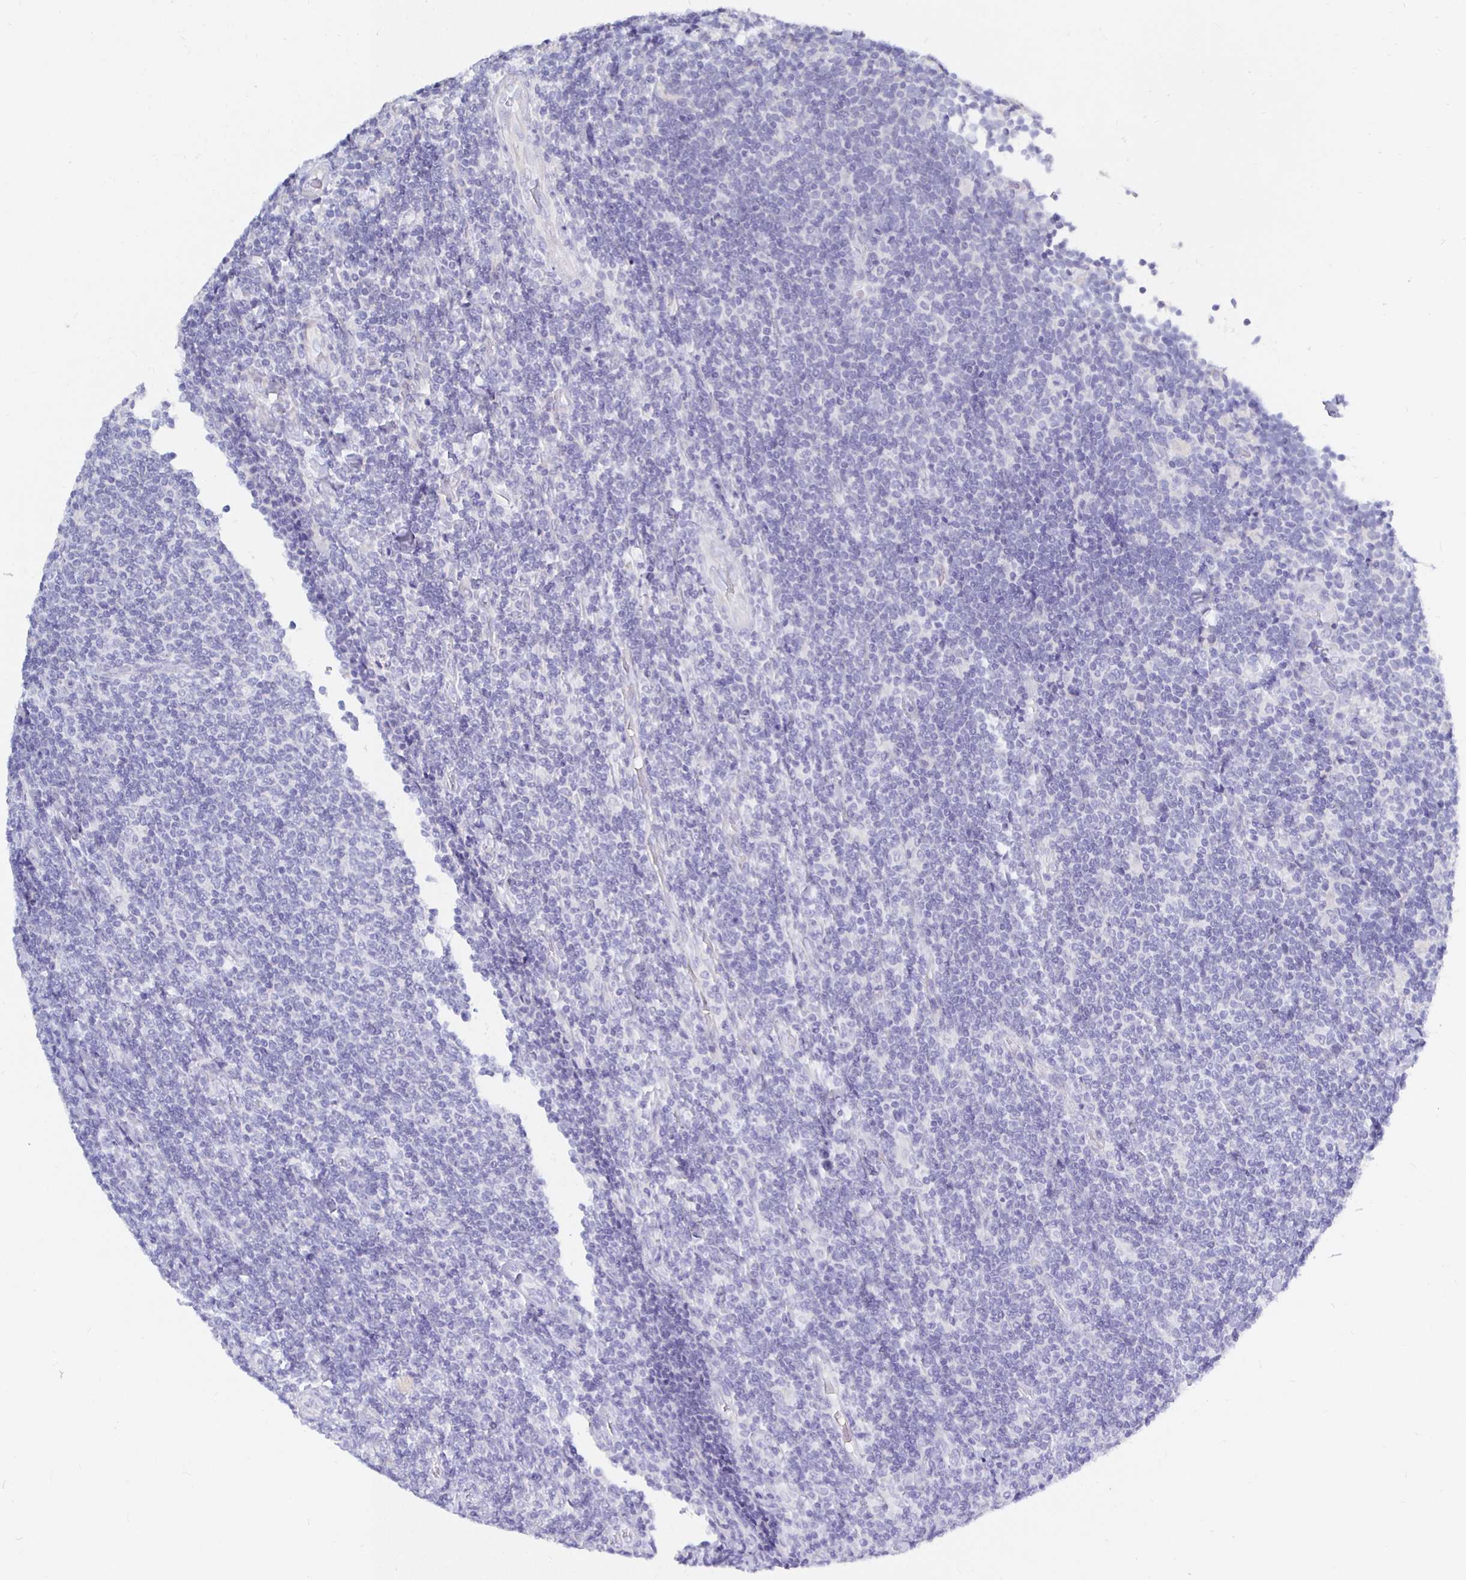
{"staining": {"intensity": "negative", "quantity": "none", "location": "none"}, "tissue": "lymphoma", "cell_type": "Tumor cells", "image_type": "cancer", "snomed": [{"axis": "morphology", "description": "Malignant lymphoma, non-Hodgkin's type, Low grade"}, {"axis": "topography", "description": "Lymph node"}], "caption": "Tumor cells are negative for protein expression in human malignant lymphoma, non-Hodgkin's type (low-grade).", "gene": "UMOD", "patient": {"sex": "male", "age": 52}}